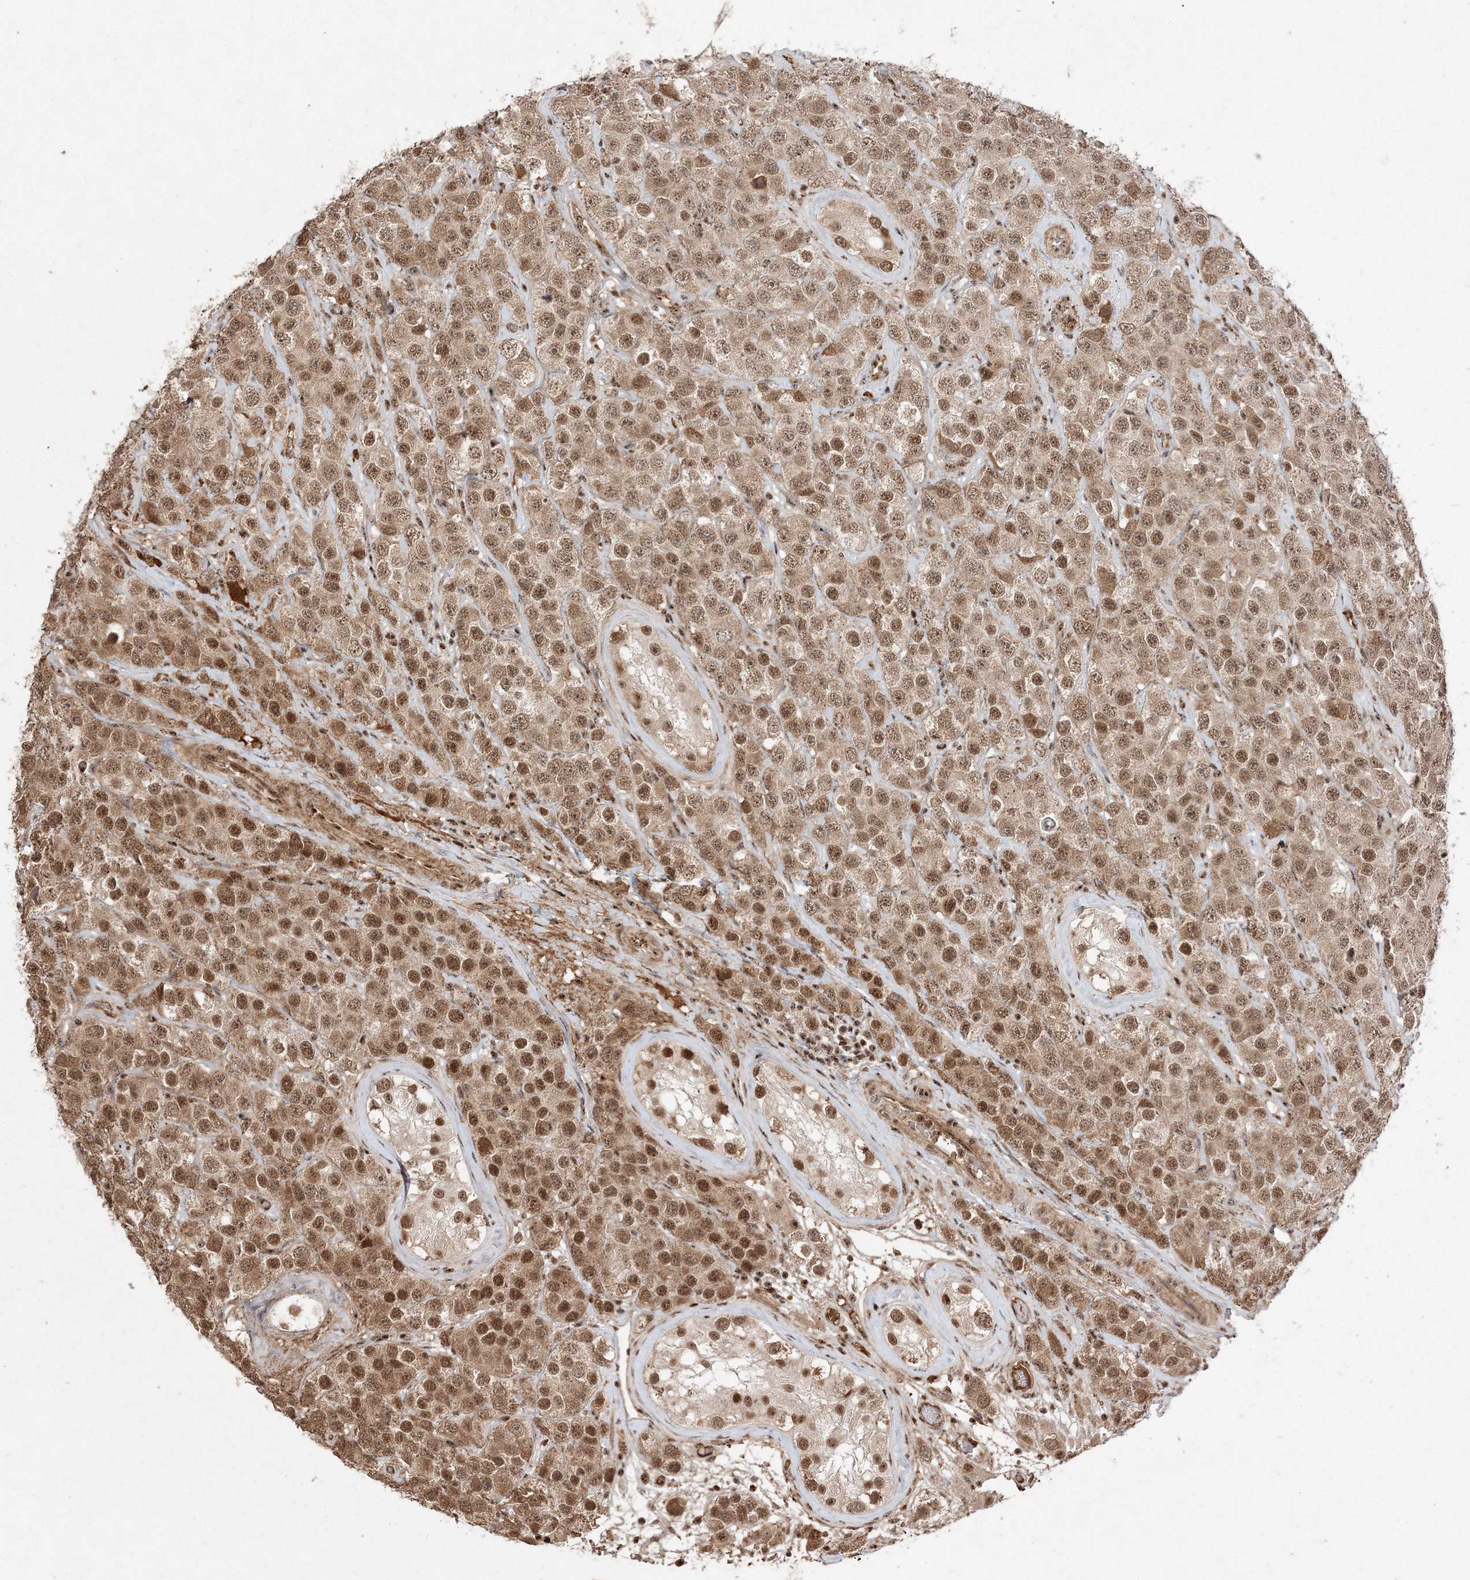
{"staining": {"intensity": "moderate", "quantity": ">75%", "location": "cytoplasmic/membranous,nuclear"}, "tissue": "testis cancer", "cell_type": "Tumor cells", "image_type": "cancer", "snomed": [{"axis": "morphology", "description": "Seminoma, NOS"}, {"axis": "topography", "description": "Testis"}], "caption": "Tumor cells reveal medium levels of moderate cytoplasmic/membranous and nuclear positivity in about >75% of cells in human testis cancer.", "gene": "RBM17", "patient": {"sex": "male", "age": 28}}